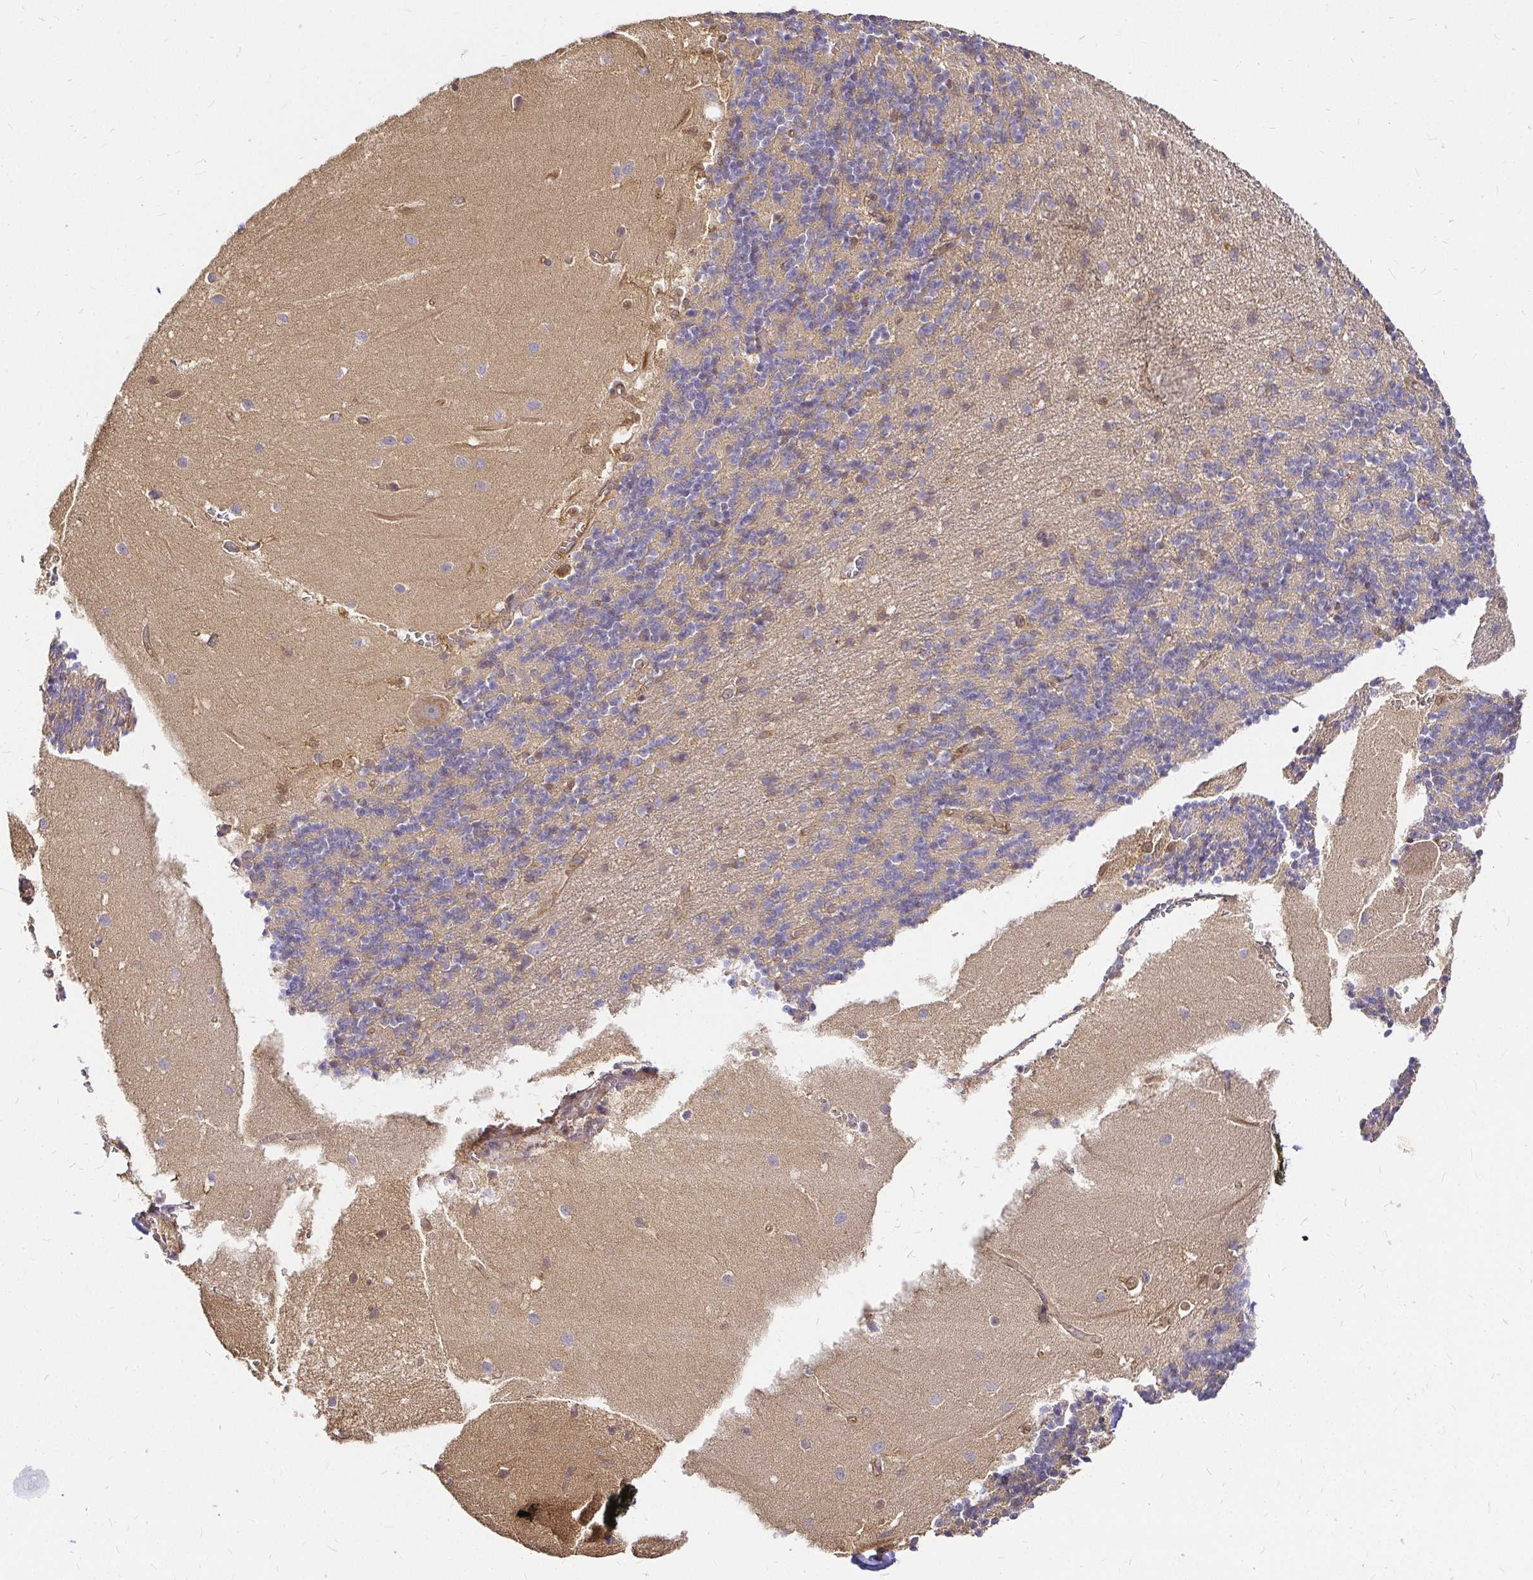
{"staining": {"intensity": "moderate", "quantity": "<25%", "location": "cytoplasmic/membranous"}, "tissue": "cerebellum", "cell_type": "Cells in granular layer", "image_type": "normal", "snomed": [{"axis": "morphology", "description": "Normal tissue, NOS"}, {"axis": "topography", "description": "Cerebellum"}], "caption": "Immunohistochemistry (IHC) of normal human cerebellum reveals low levels of moderate cytoplasmic/membranous expression in about <25% of cells in granular layer. (brown staining indicates protein expression, while blue staining denotes nuclei).", "gene": "KIF5B", "patient": {"sex": "male", "age": 54}}